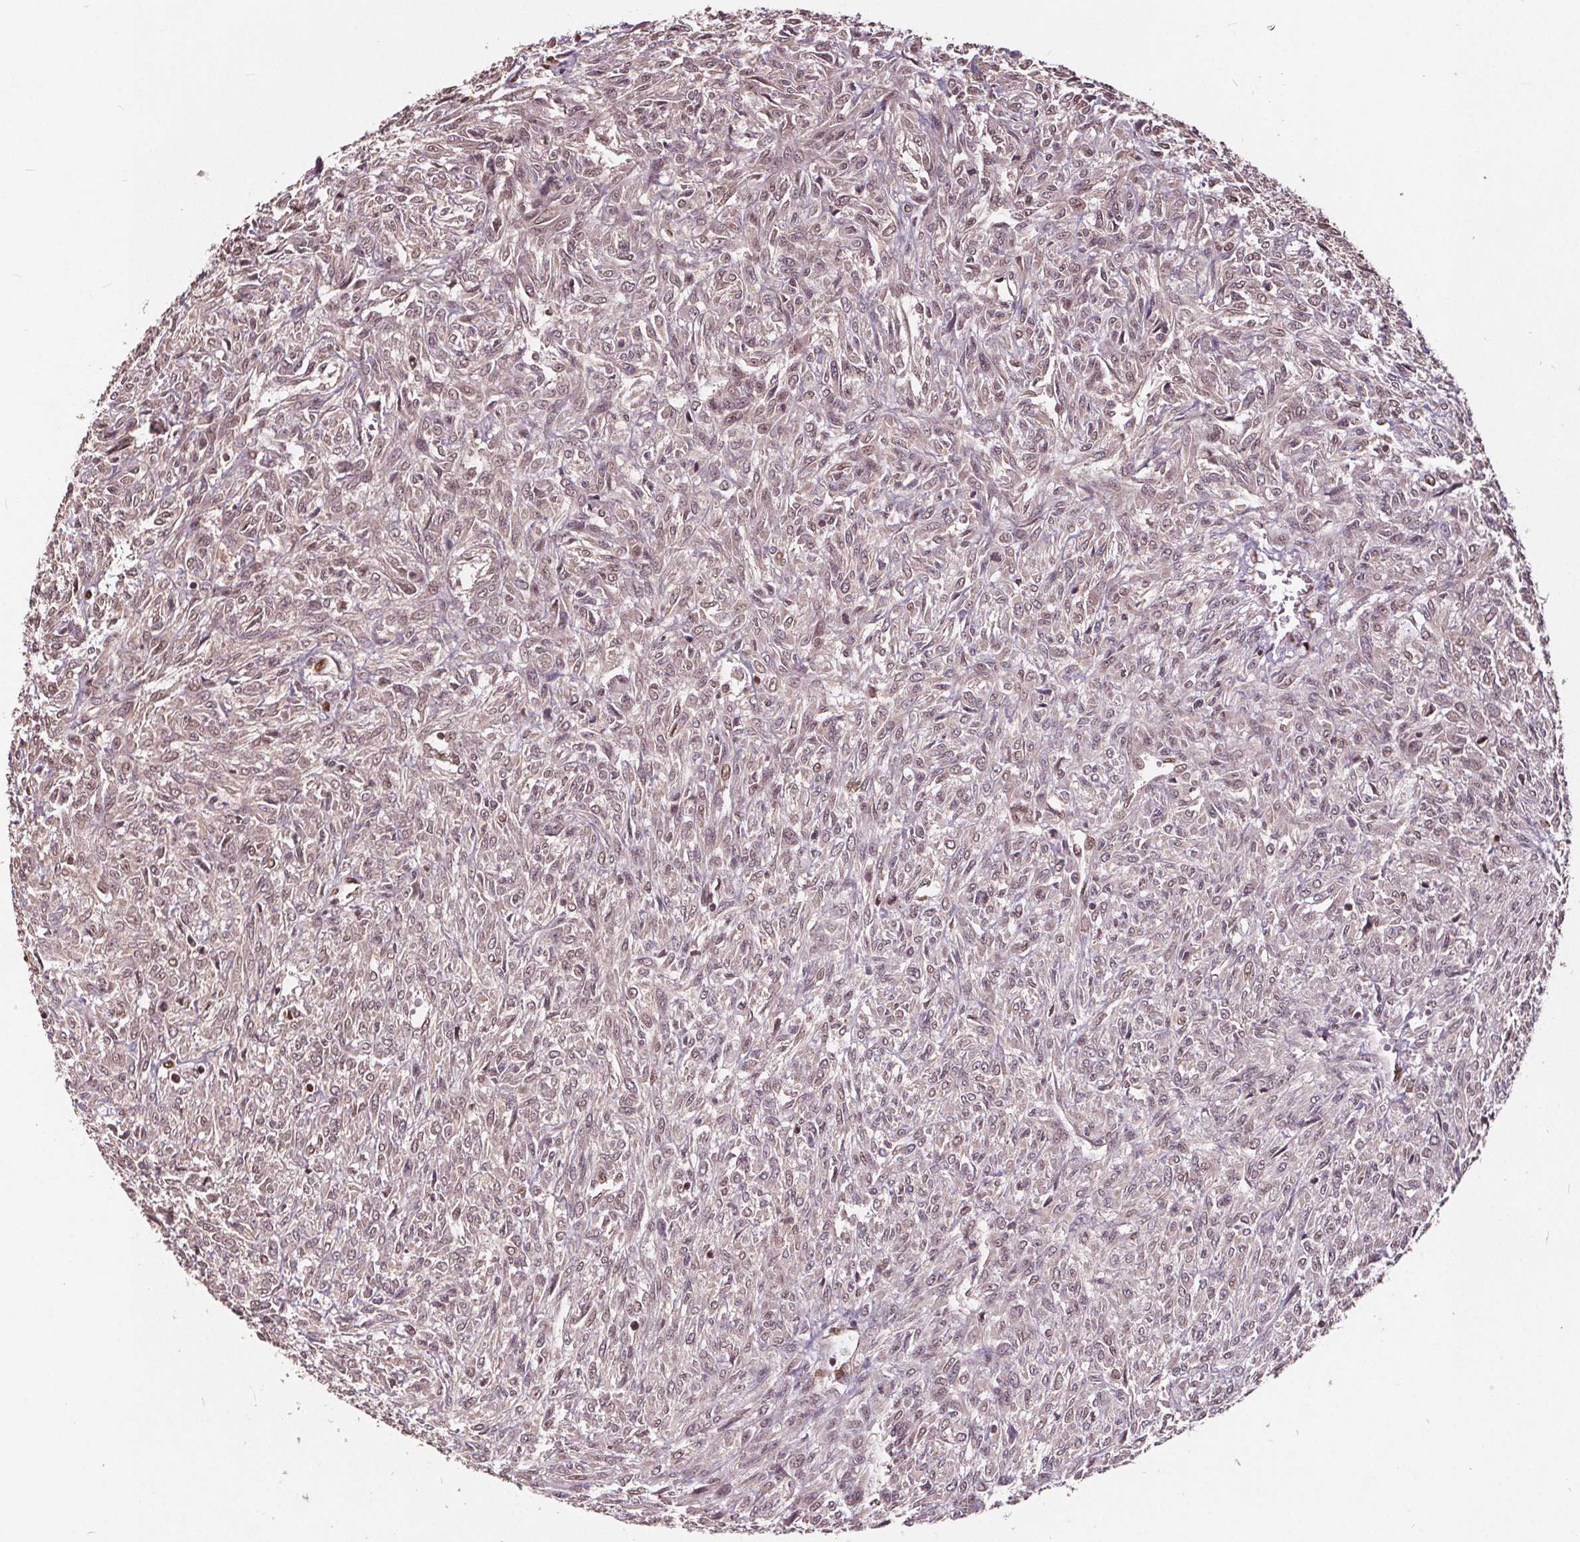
{"staining": {"intensity": "weak", "quantity": "25%-75%", "location": "nuclear"}, "tissue": "renal cancer", "cell_type": "Tumor cells", "image_type": "cancer", "snomed": [{"axis": "morphology", "description": "Adenocarcinoma, NOS"}, {"axis": "topography", "description": "Kidney"}], "caption": "Human renal adenocarcinoma stained with a brown dye shows weak nuclear positive expression in approximately 25%-75% of tumor cells.", "gene": "HIF1AN", "patient": {"sex": "male", "age": 58}}